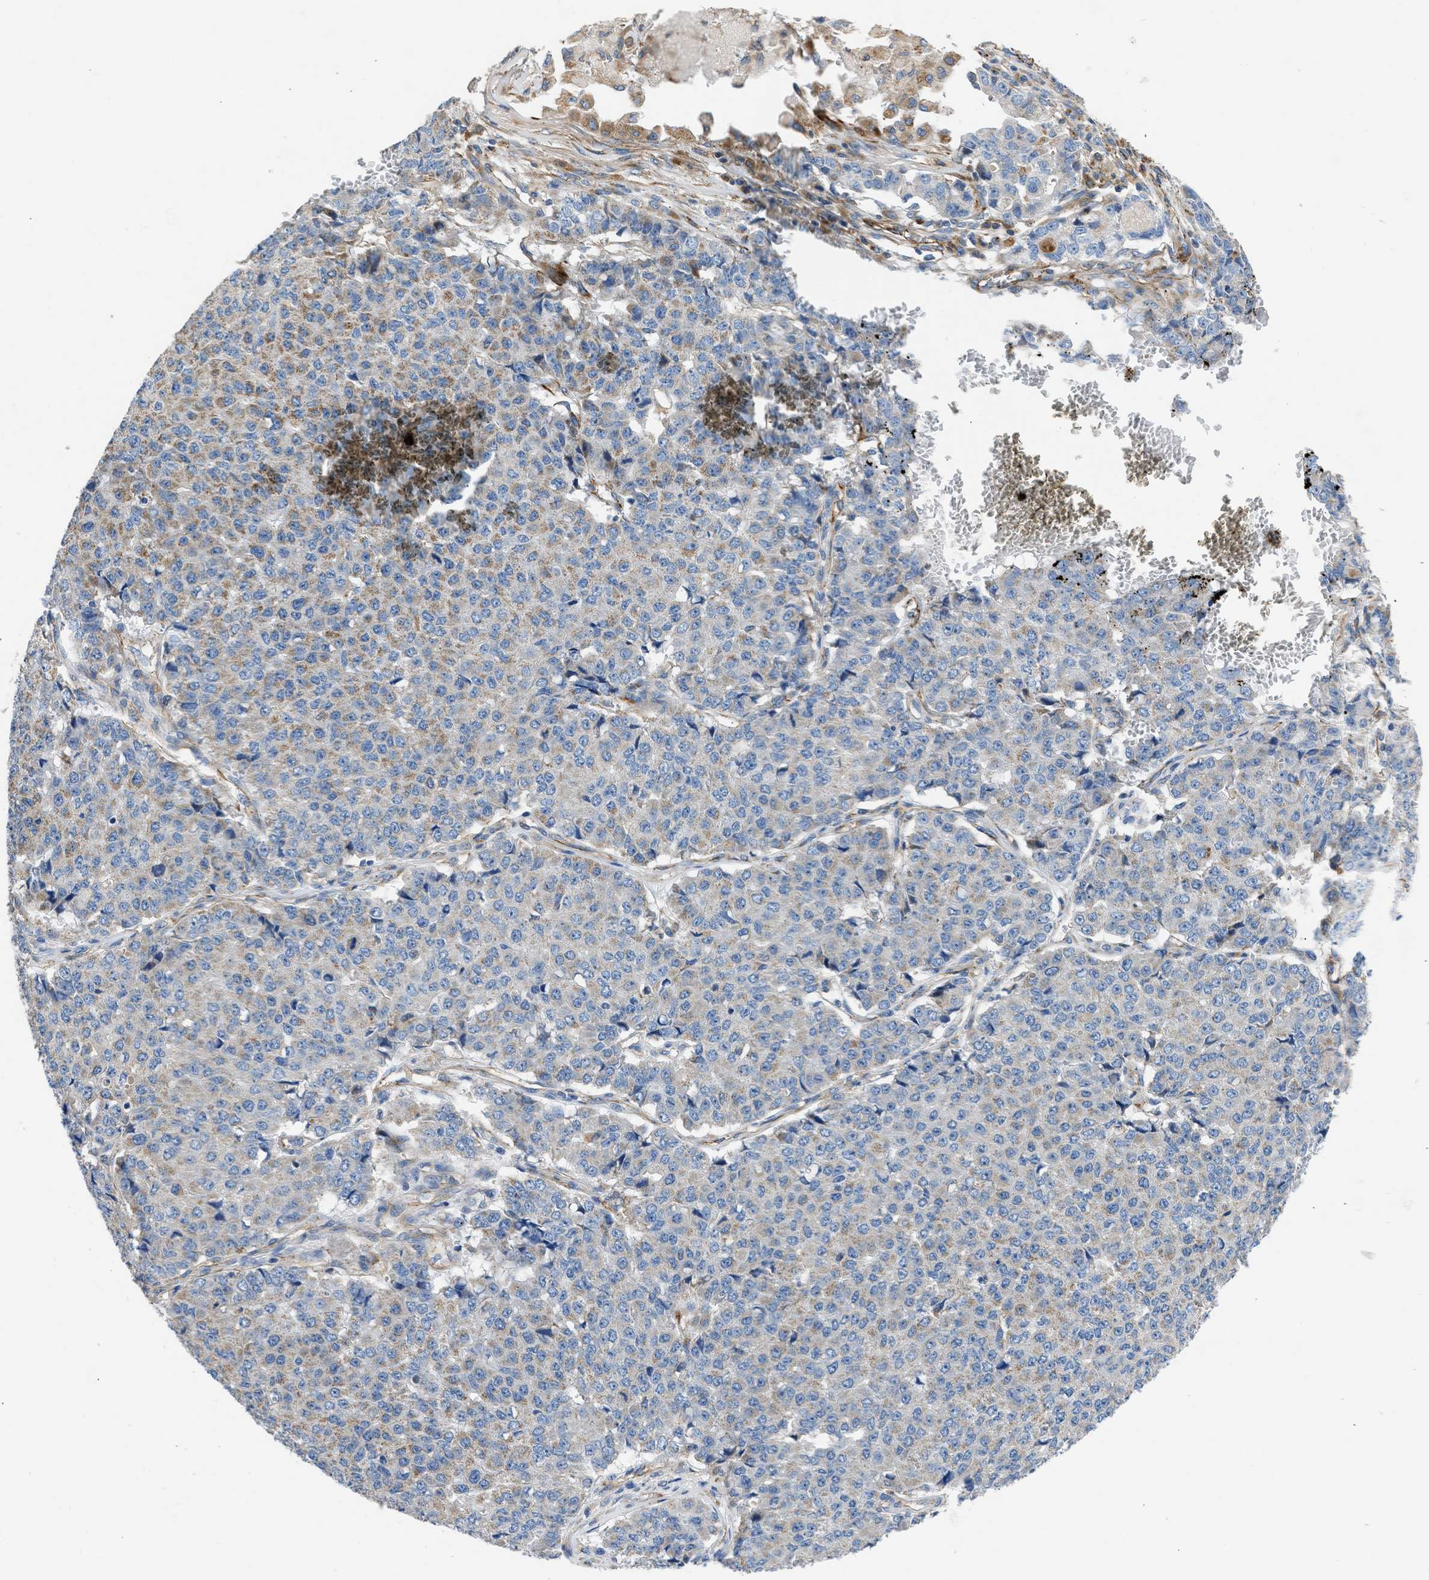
{"staining": {"intensity": "weak", "quantity": "25%-75%", "location": "cytoplasmic/membranous"}, "tissue": "pancreatic cancer", "cell_type": "Tumor cells", "image_type": "cancer", "snomed": [{"axis": "morphology", "description": "Adenocarcinoma, NOS"}, {"axis": "topography", "description": "Pancreas"}], "caption": "A brown stain labels weak cytoplasmic/membranous expression of a protein in human adenocarcinoma (pancreatic) tumor cells.", "gene": "ULK4", "patient": {"sex": "male", "age": 50}}